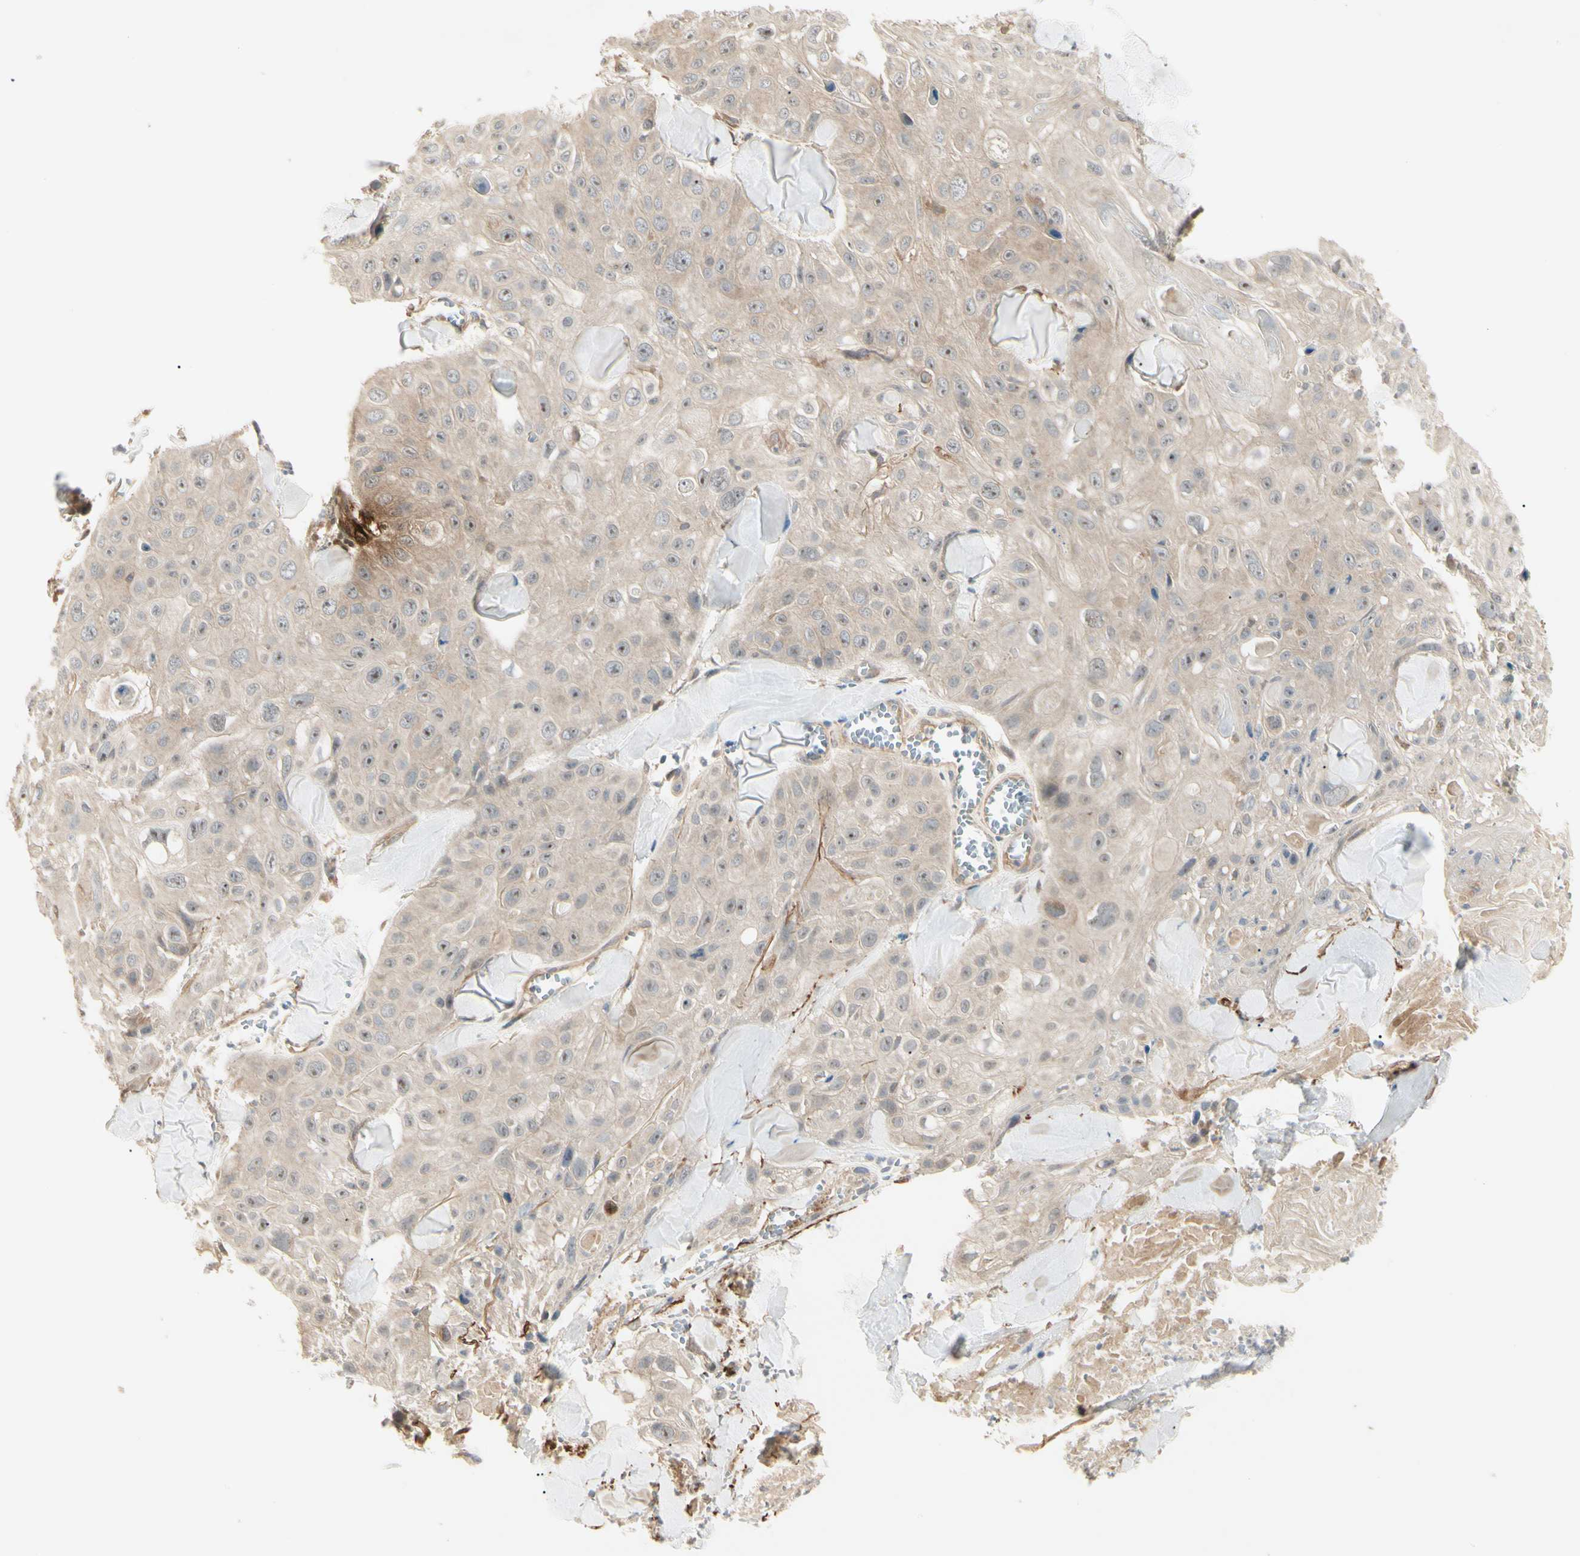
{"staining": {"intensity": "weak", "quantity": ">75%", "location": "cytoplasmic/membranous"}, "tissue": "skin cancer", "cell_type": "Tumor cells", "image_type": "cancer", "snomed": [{"axis": "morphology", "description": "Squamous cell carcinoma, NOS"}, {"axis": "topography", "description": "Skin"}], "caption": "Tumor cells show low levels of weak cytoplasmic/membranous staining in about >75% of cells in squamous cell carcinoma (skin). (Brightfield microscopy of DAB IHC at high magnification).", "gene": "F2R", "patient": {"sex": "male", "age": 86}}